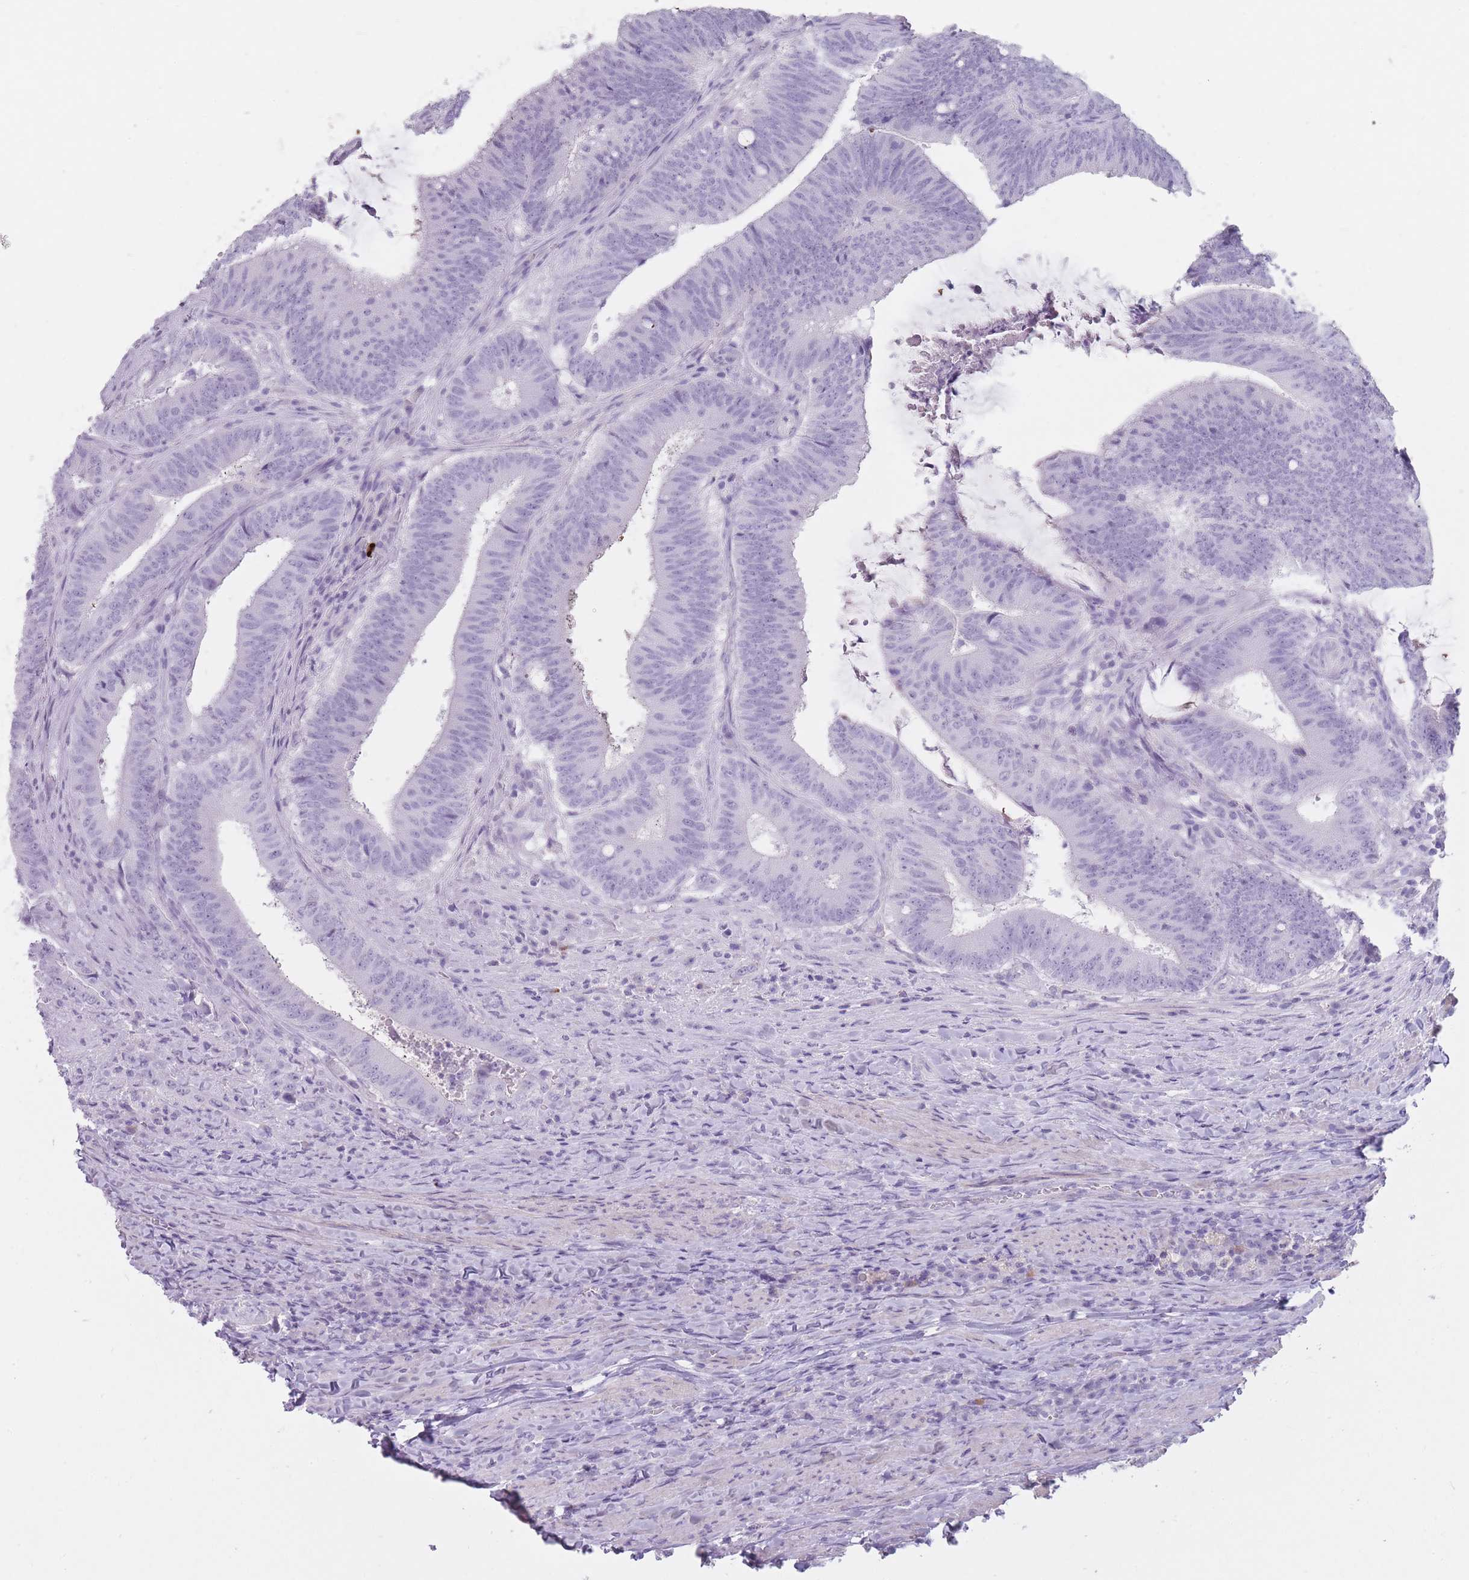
{"staining": {"intensity": "negative", "quantity": "none", "location": "none"}, "tissue": "colorectal cancer", "cell_type": "Tumor cells", "image_type": "cancer", "snomed": [{"axis": "morphology", "description": "Adenocarcinoma, NOS"}, {"axis": "topography", "description": "Colon"}], "caption": "A micrograph of human colorectal adenocarcinoma is negative for staining in tumor cells. The staining is performed using DAB (3,3'-diaminobenzidine) brown chromogen with nuclei counter-stained in using hematoxylin.", "gene": "TCP11", "patient": {"sex": "female", "age": 43}}